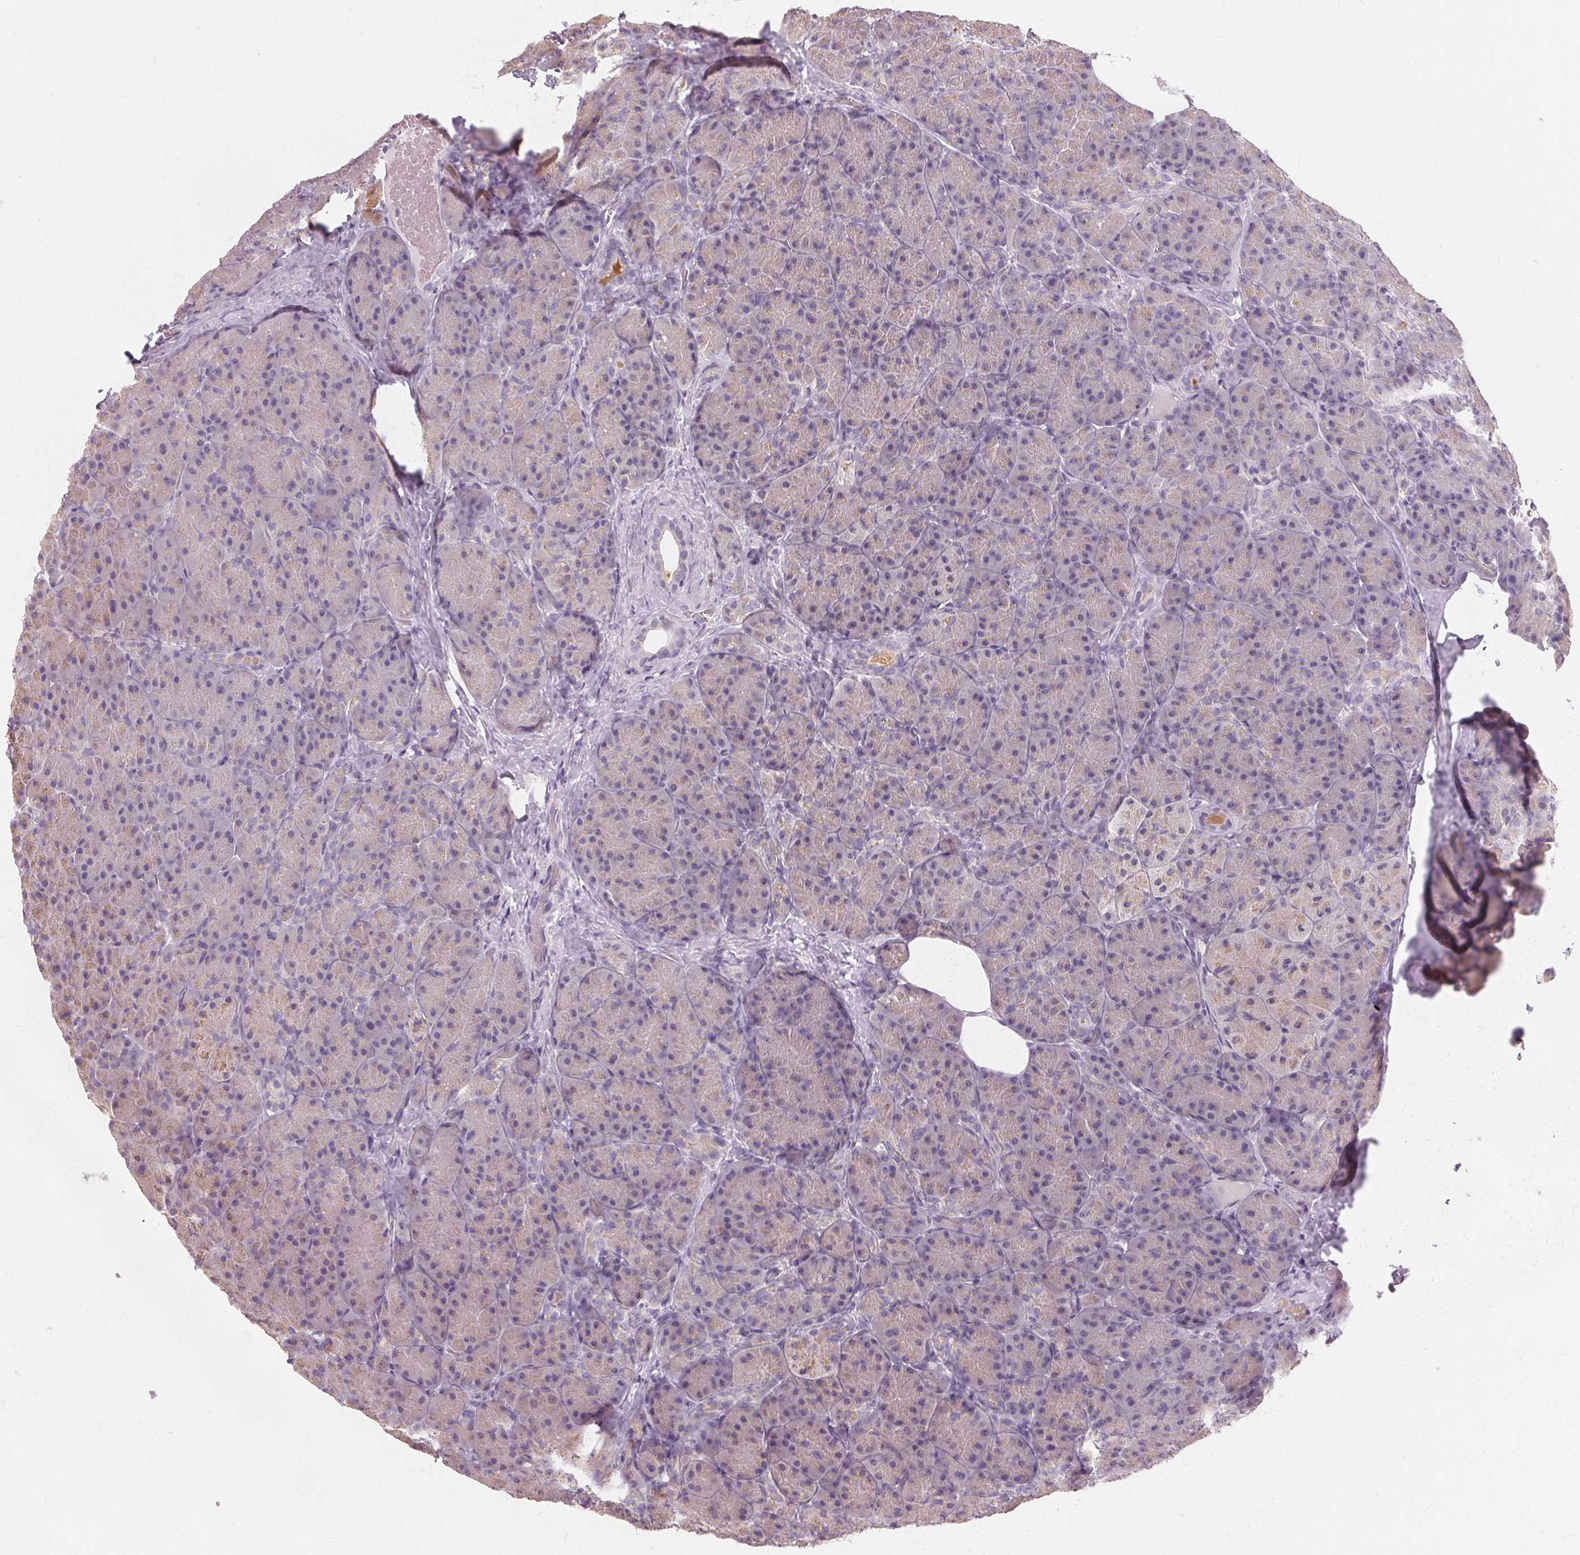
{"staining": {"intensity": "weak", "quantity": "25%-75%", "location": "cytoplasmic/membranous"}, "tissue": "pancreas", "cell_type": "Exocrine glandular cells", "image_type": "normal", "snomed": [{"axis": "morphology", "description": "Normal tissue, NOS"}, {"axis": "topography", "description": "Pancreas"}], "caption": "Immunohistochemical staining of normal pancreas reveals low levels of weak cytoplasmic/membranous staining in about 25%-75% of exocrine glandular cells.", "gene": "FCRL3", "patient": {"sex": "male", "age": 57}}